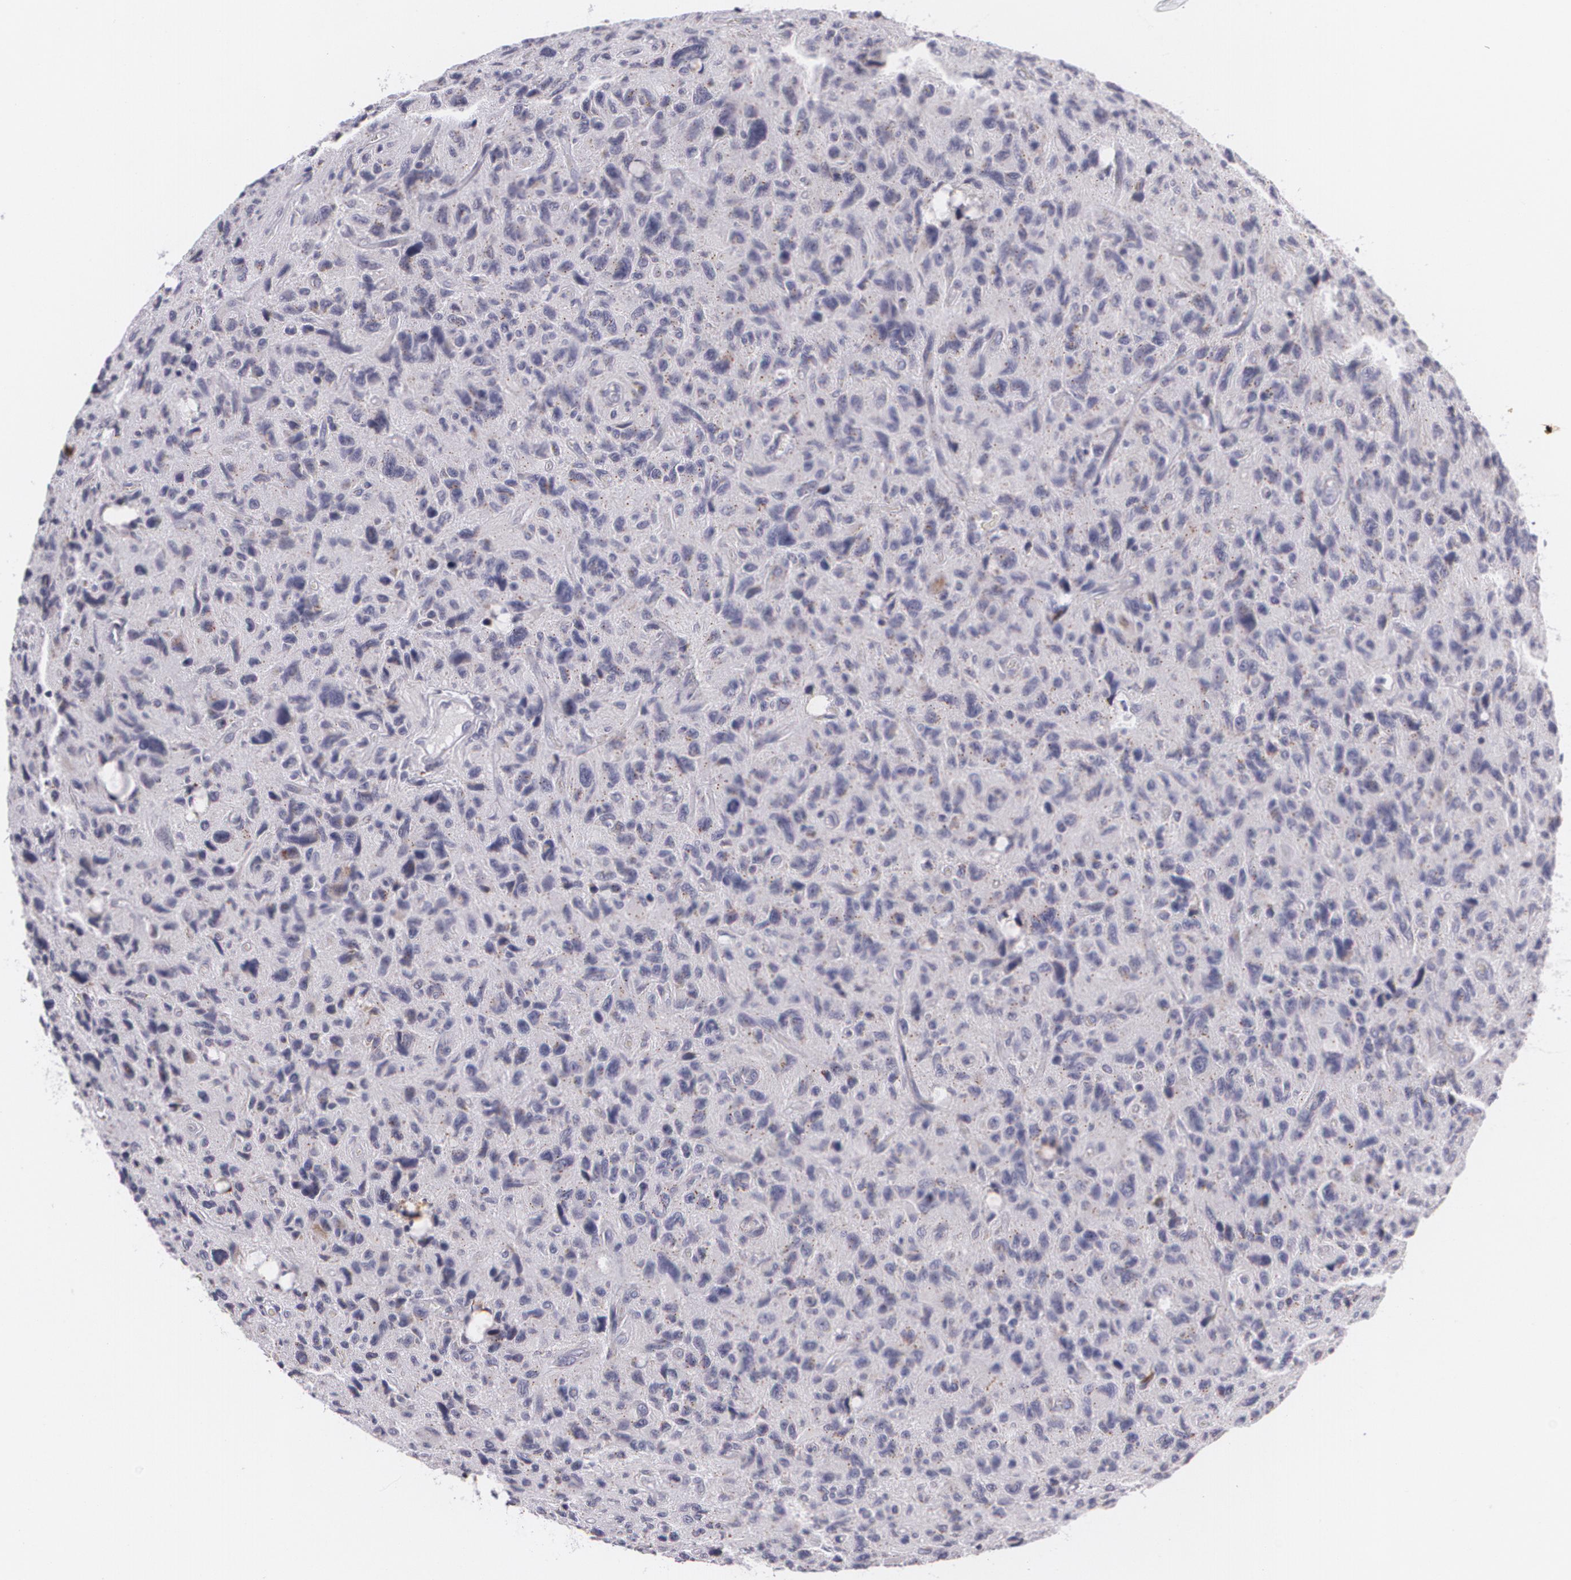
{"staining": {"intensity": "negative", "quantity": "none", "location": "none"}, "tissue": "glioma", "cell_type": "Tumor cells", "image_type": "cancer", "snomed": [{"axis": "morphology", "description": "Glioma, malignant, High grade"}, {"axis": "topography", "description": "Brain"}], "caption": "High power microscopy histopathology image of an immunohistochemistry (IHC) micrograph of glioma, revealing no significant expression in tumor cells.", "gene": "CILK1", "patient": {"sex": "female", "age": 60}}